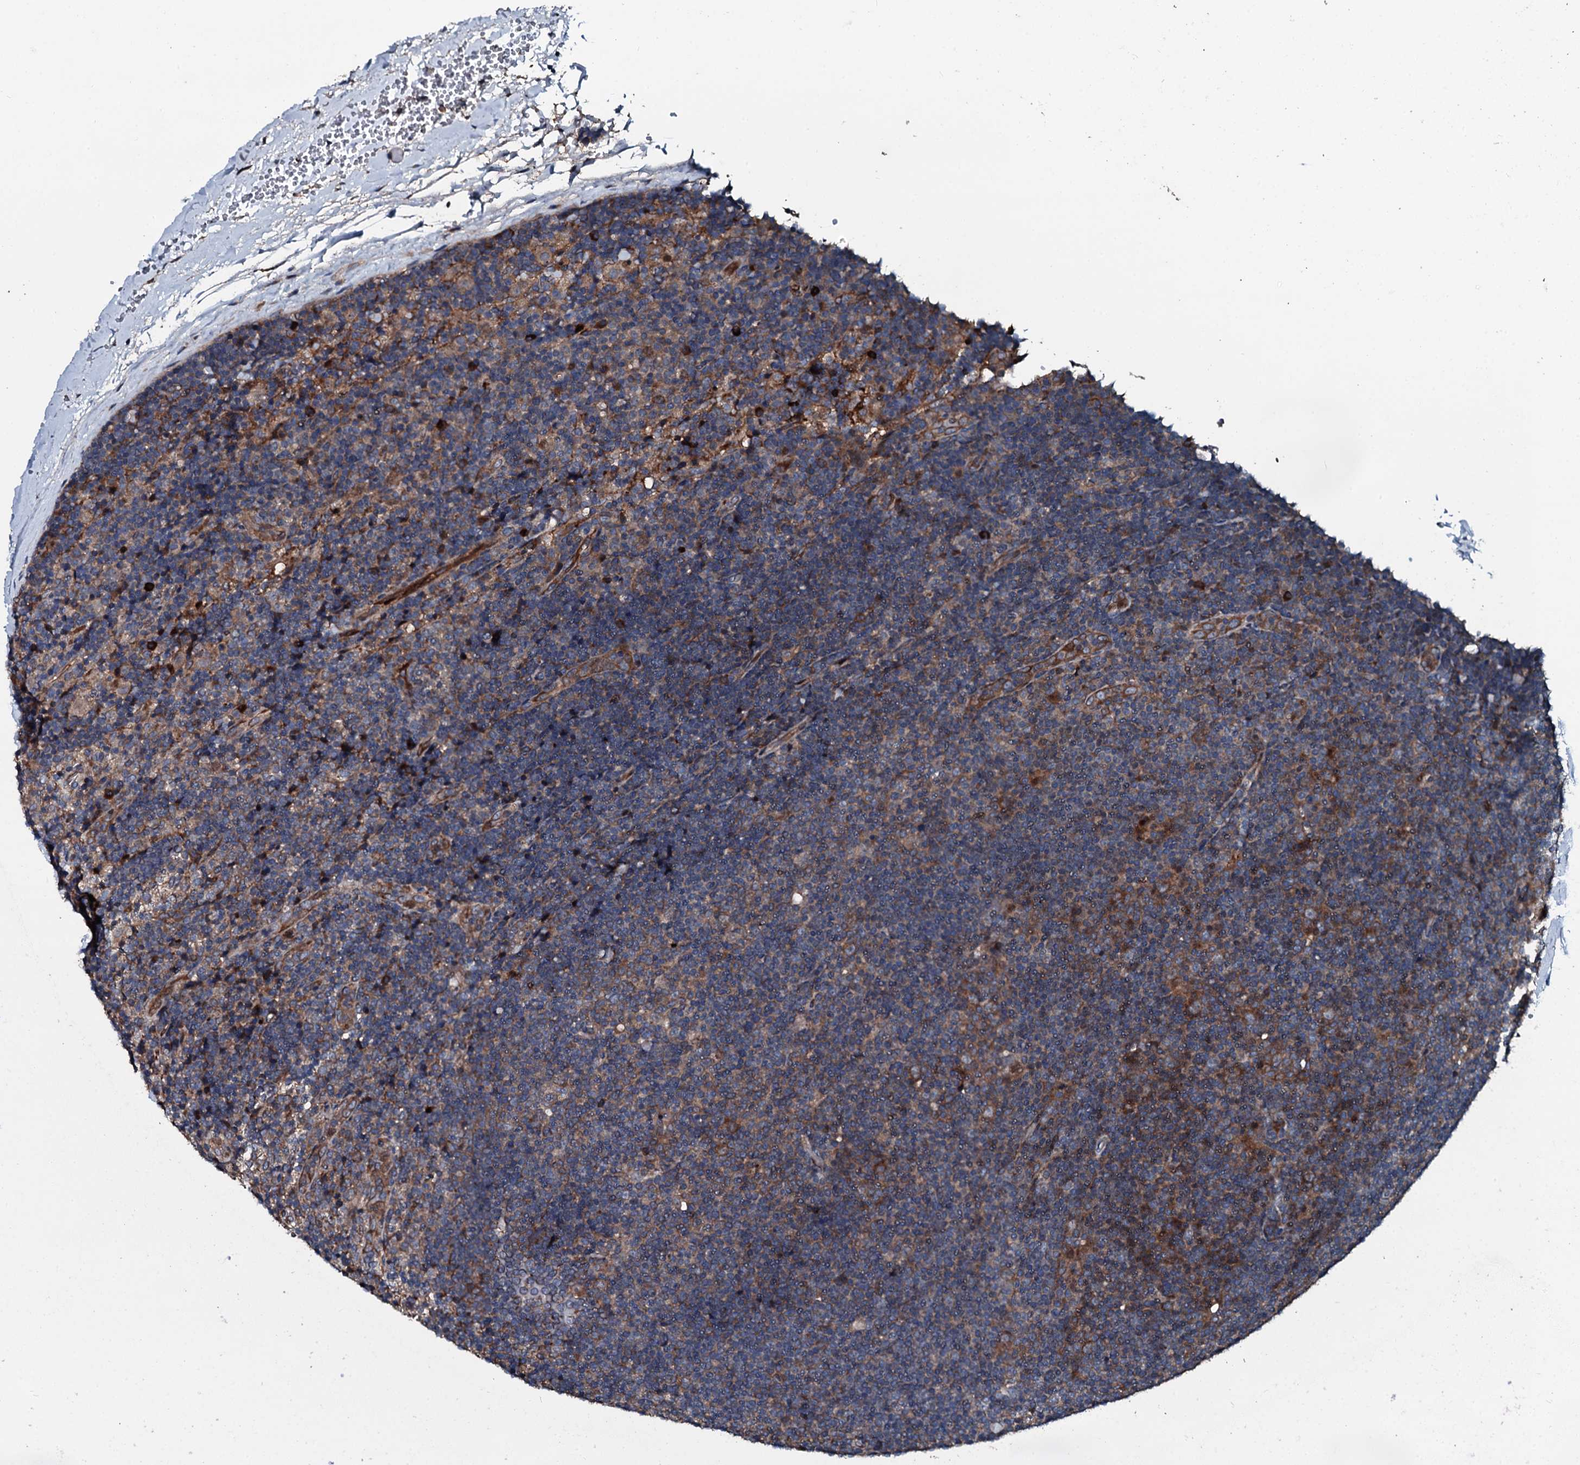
{"staining": {"intensity": "moderate", "quantity": ">75%", "location": "cytoplasmic/membranous"}, "tissue": "lymphoma", "cell_type": "Tumor cells", "image_type": "cancer", "snomed": [{"axis": "morphology", "description": "Hodgkin's disease, NOS"}, {"axis": "topography", "description": "Lymph node"}], "caption": "Protein expression analysis of human lymphoma reveals moderate cytoplasmic/membranous positivity in approximately >75% of tumor cells. (brown staining indicates protein expression, while blue staining denotes nuclei).", "gene": "AARS1", "patient": {"sex": "female", "age": 57}}